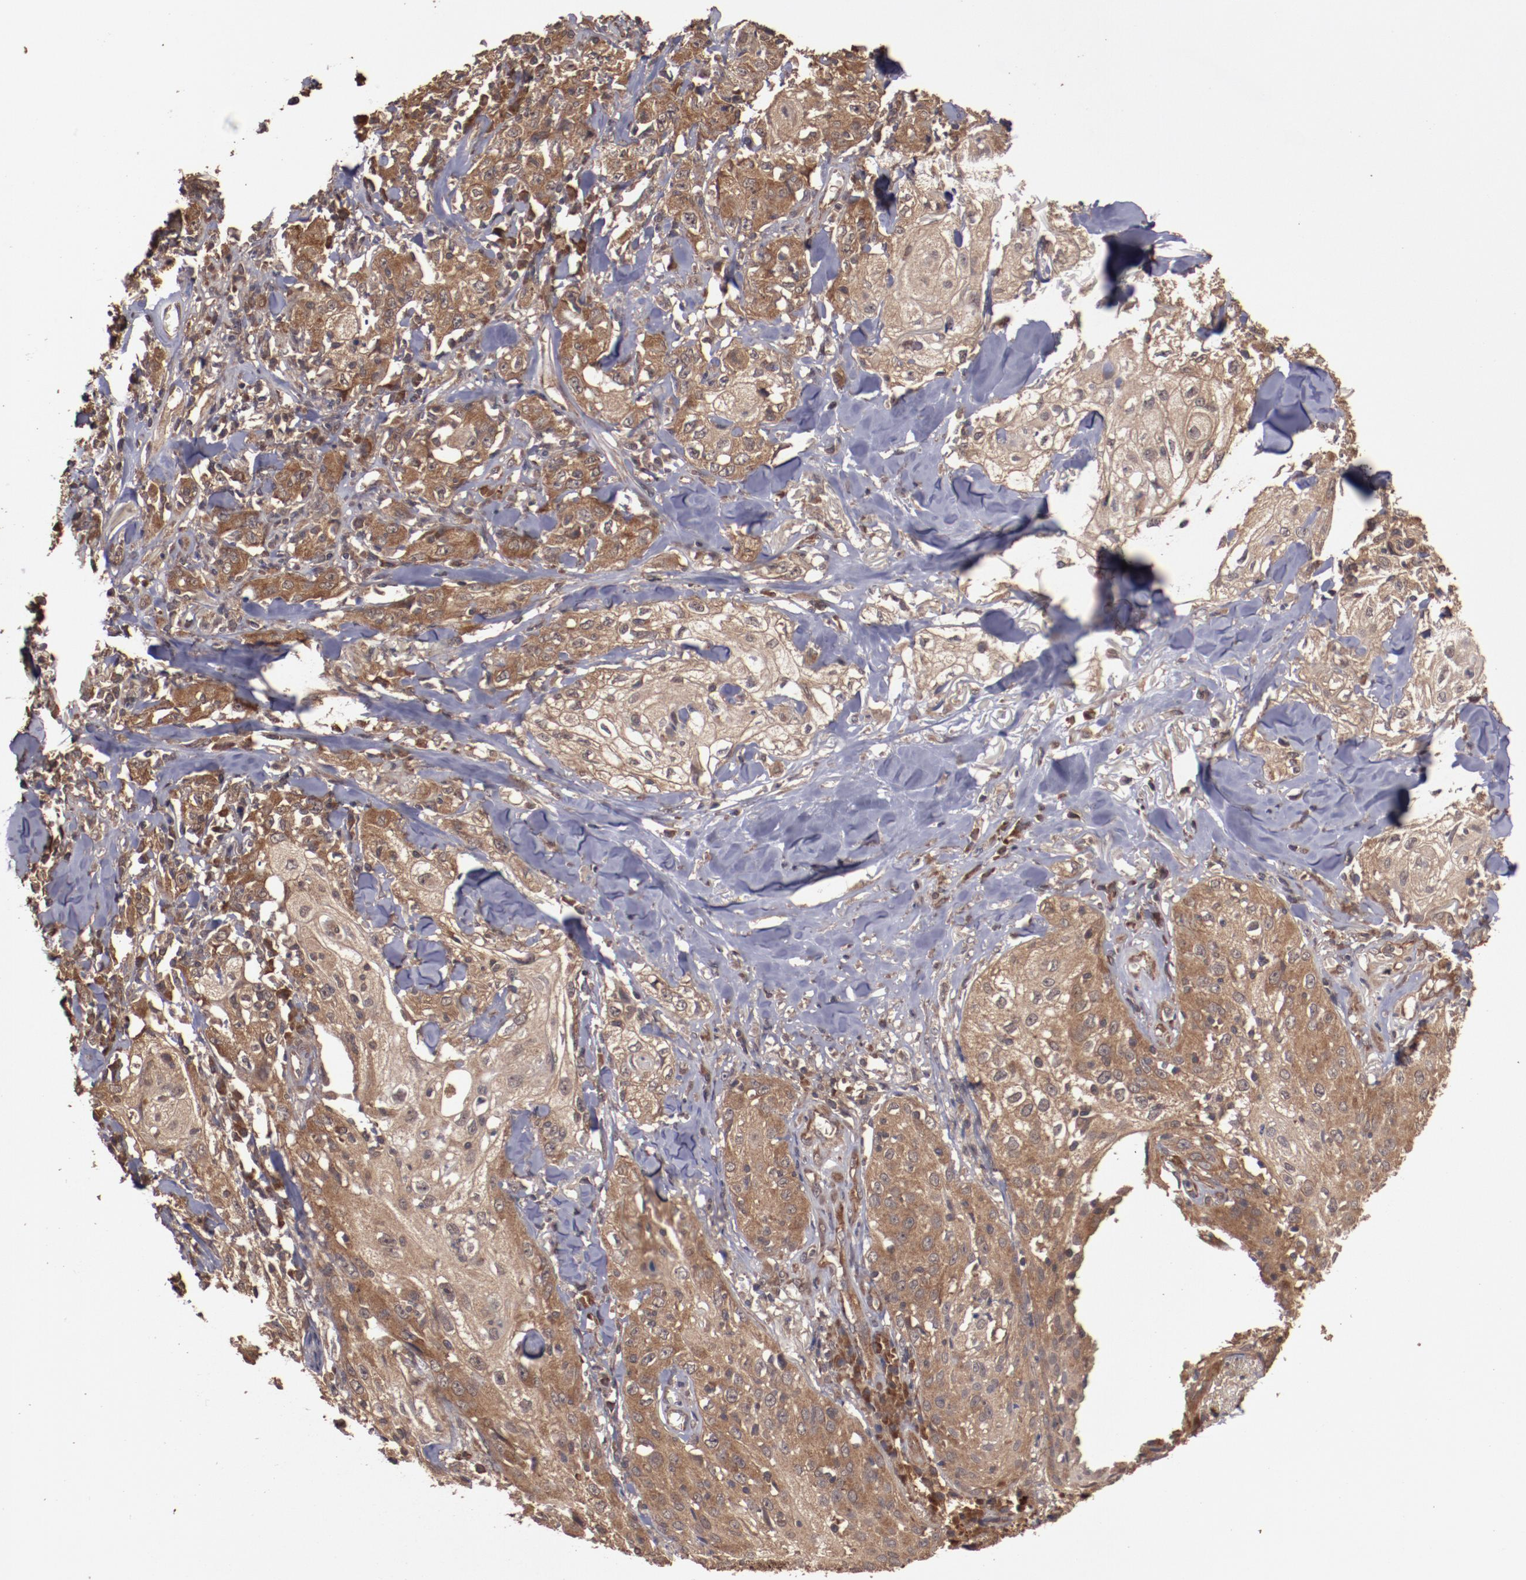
{"staining": {"intensity": "strong", "quantity": ">75%", "location": "cytoplasmic/membranous"}, "tissue": "skin cancer", "cell_type": "Tumor cells", "image_type": "cancer", "snomed": [{"axis": "morphology", "description": "Squamous cell carcinoma, NOS"}, {"axis": "topography", "description": "Skin"}], "caption": "Immunohistochemistry (IHC) of skin cancer displays high levels of strong cytoplasmic/membranous expression in about >75% of tumor cells.", "gene": "TXNDC16", "patient": {"sex": "male", "age": 65}}